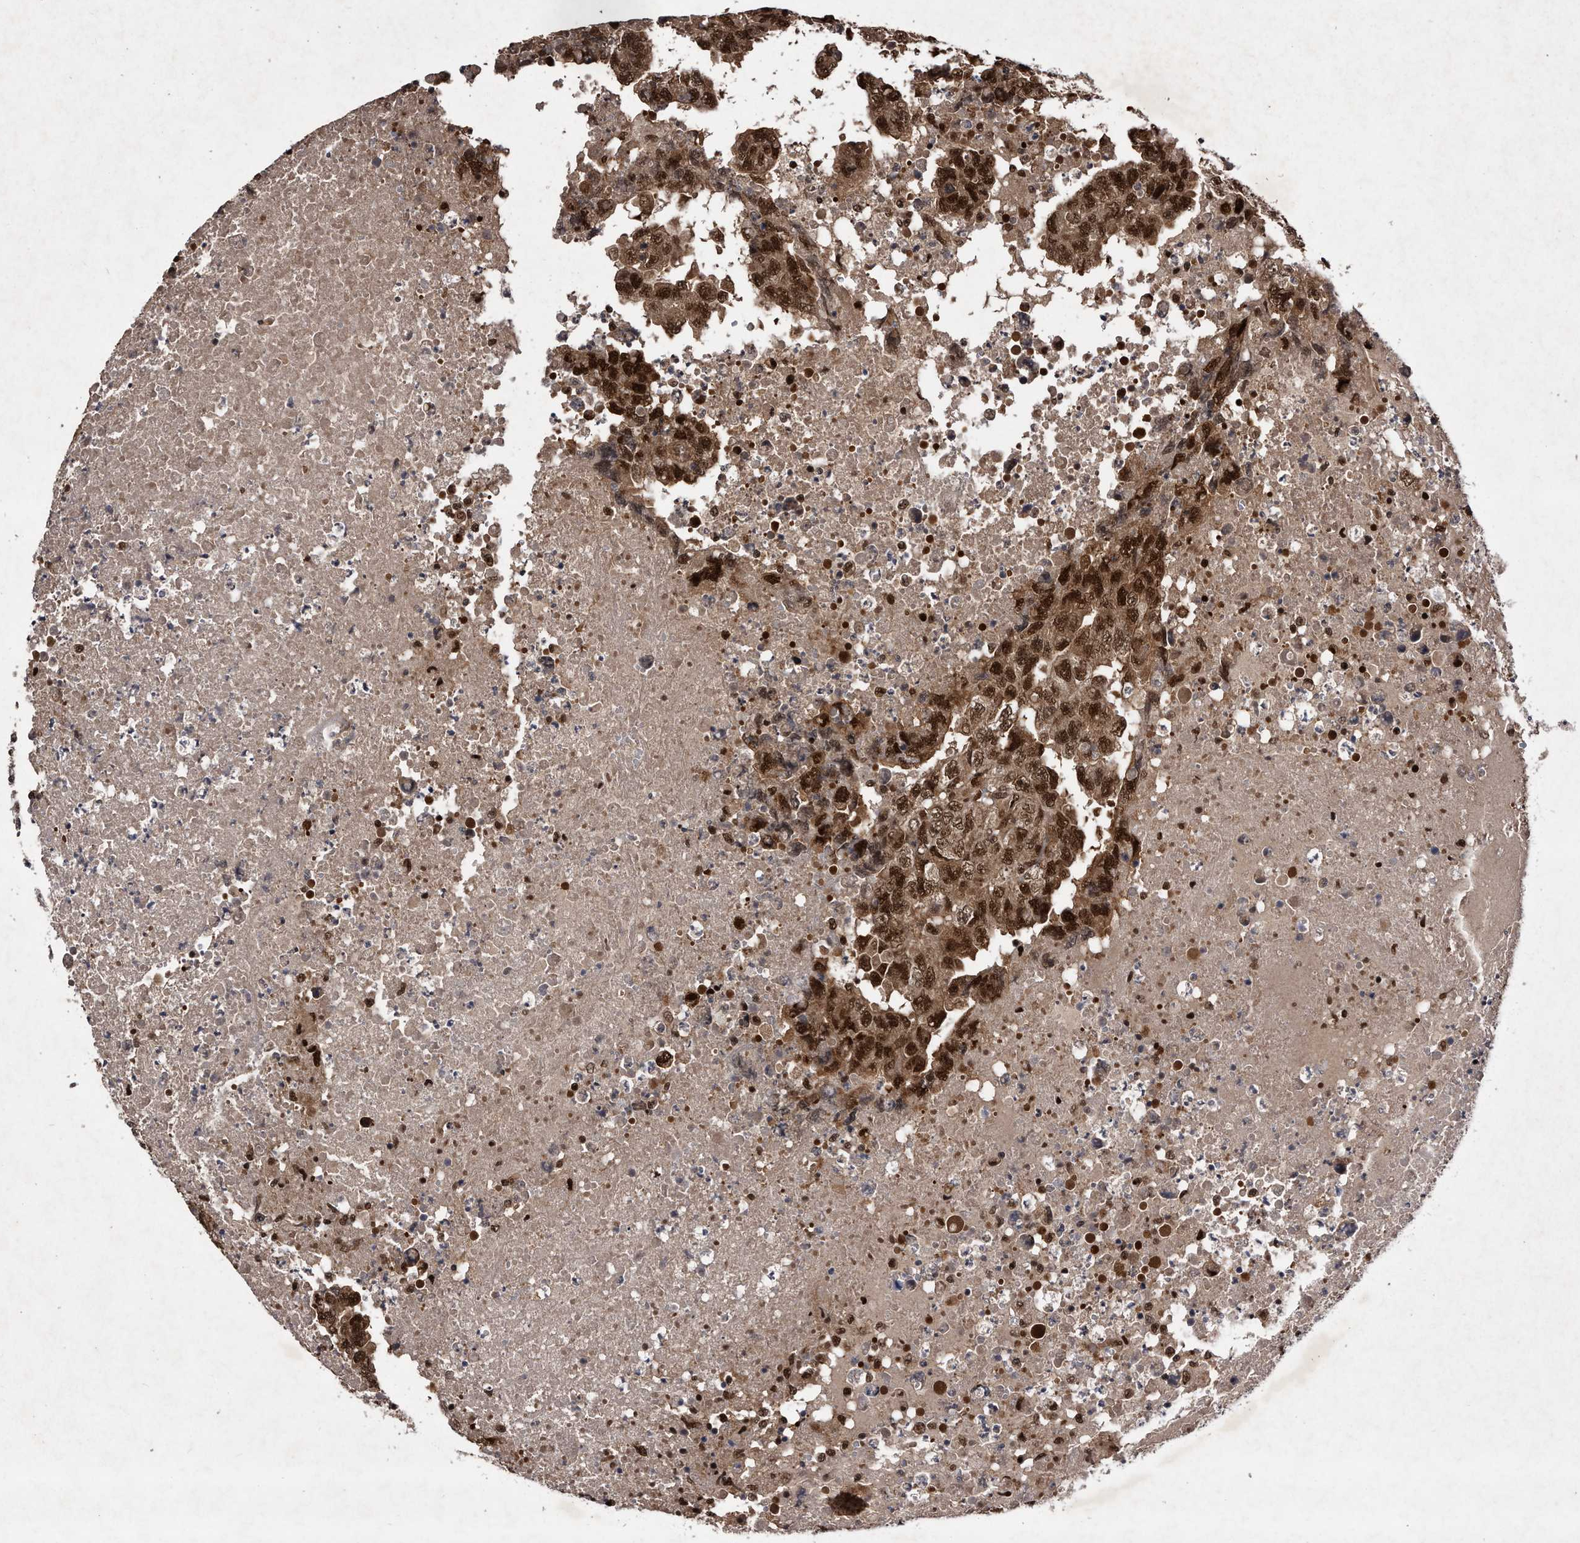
{"staining": {"intensity": "moderate", "quantity": ">75%", "location": "cytoplasmic/membranous,nuclear"}, "tissue": "testis cancer", "cell_type": "Tumor cells", "image_type": "cancer", "snomed": [{"axis": "morphology", "description": "Necrosis, NOS"}, {"axis": "morphology", "description": "Carcinoma, Embryonal, NOS"}, {"axis": "topography", "description": "Testis"}], "caption": "Moderate cytoplasmic/membranous and nuclear expression for a protein is identified in about >75% of tumor cells of embryonal carcinoma (testis) using IHC.", "gene": "RAD23B", "patient": {"sex": "male", "age": 19}}